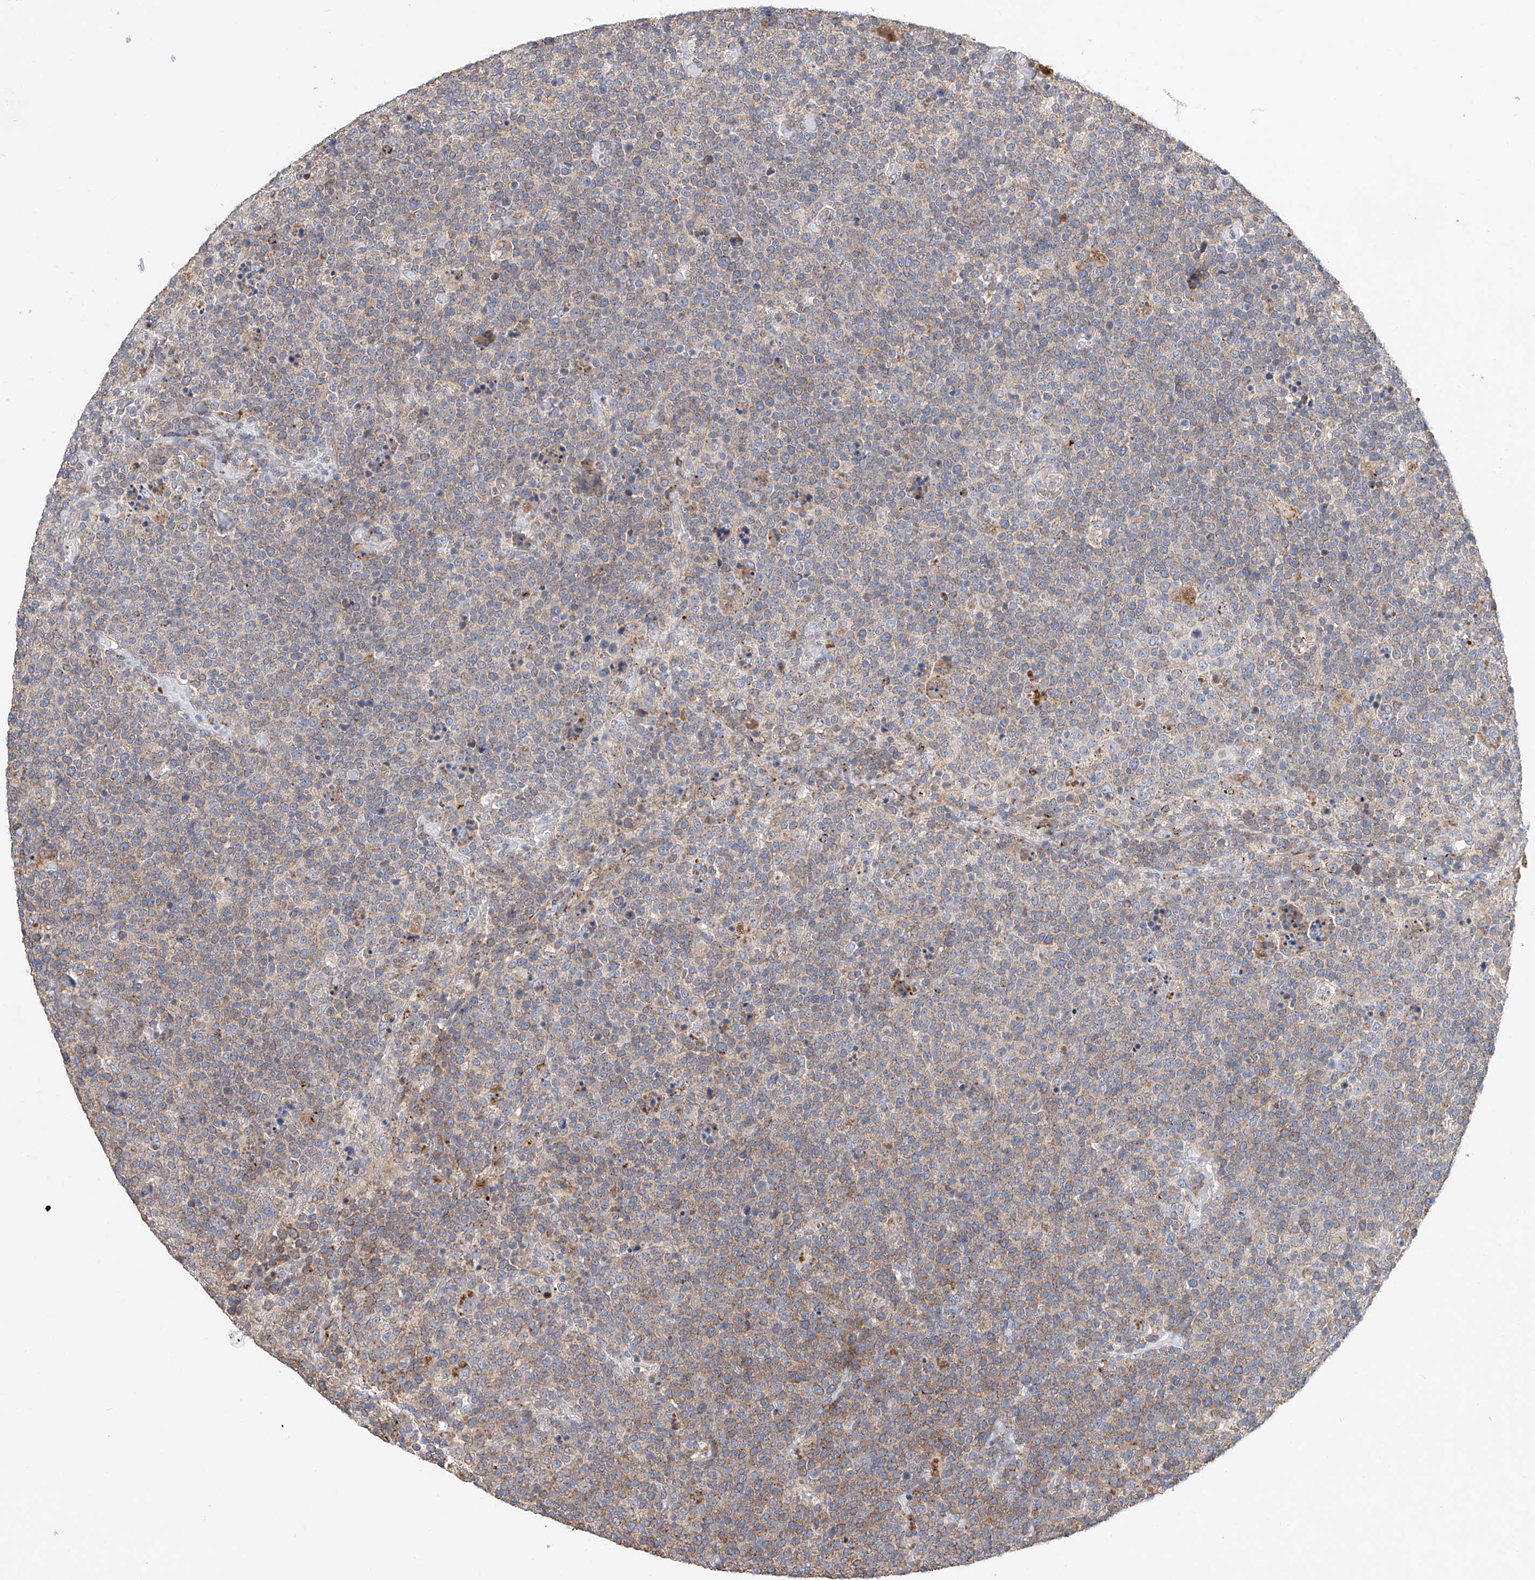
{"staining": {"intensity": "weak", "quantity": "25%-75%", "location": "cytoplasmic/membranous"}, "tissue": "lymphoma", "cell_type": "Tumor cells", "image_type": "cancer", "snomed": [{"axis": "morphology", "description": "Malignant lymphoma, non-Hodgkin's type, High grade"}, {"axis": "topography", "description": "Lymph node"}], "caption": "The micrograph reveals a brown stain indicating the presence of a protein in the cytoplasmic/membranous of tumor cells in high-grade malignant lymphoma, non-Hodgkin's type.", "gene": "HGSNAT", "patient": {"sex": "male", "age": 61}}